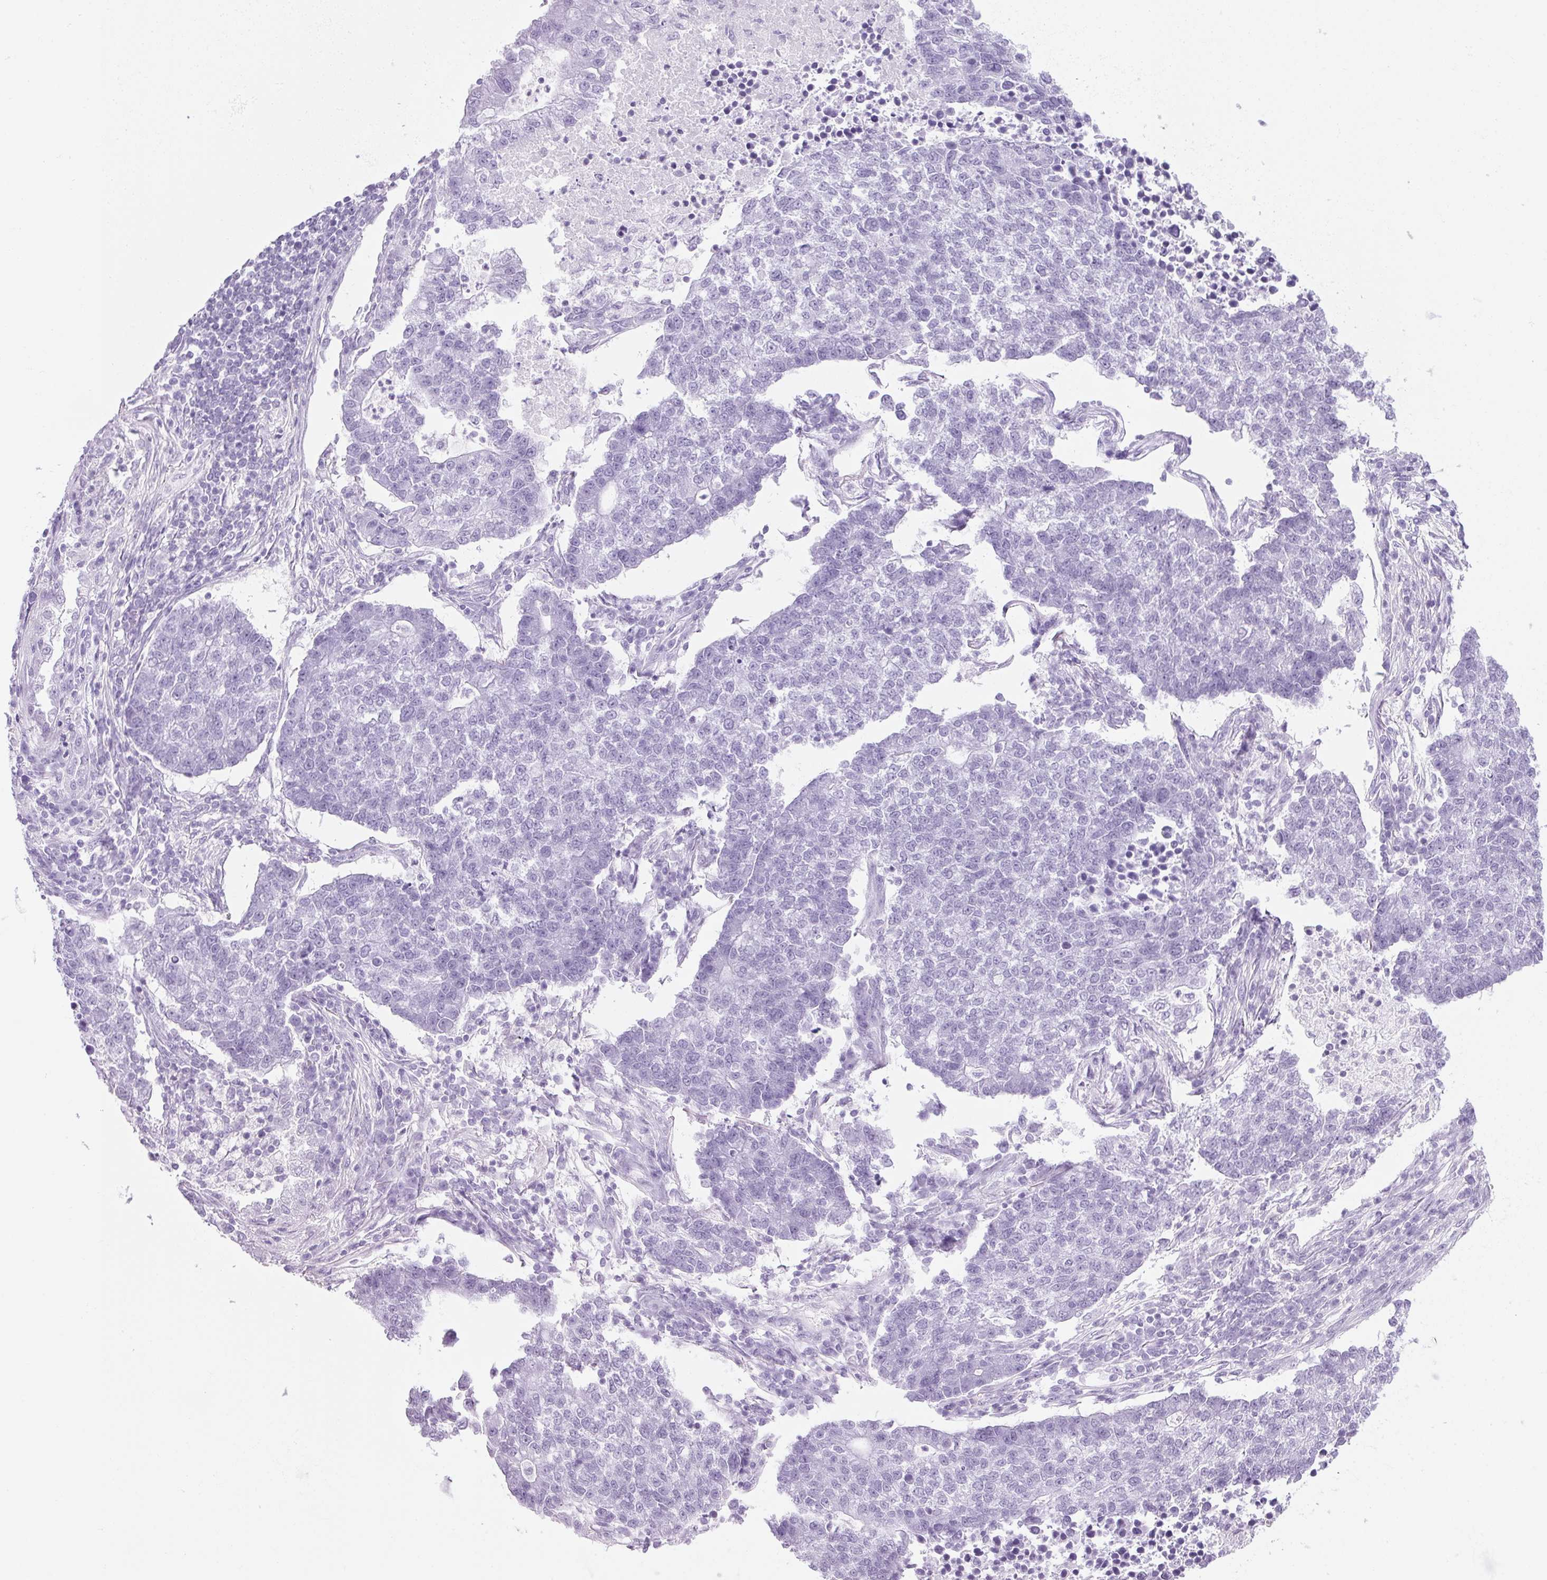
{"staining": {"intensity": "negative", "quantity": "none", "location": "none"}, "tissue": "lung cancer", "cell_type": "Tumor cells", "image_type": "cancer", "snomed": [{"axis": "morphology", "description": "Adenocarcinoma, NOS"}, {"axis": "topography", "description": "Lung"}], "caption": "Protein analysis of lung cancer (adenocarcinoma) exhibits no significant staining in tumor cells.", "gene": "PPP1R1A", "patient": {"sex": "male", "age": 57}}